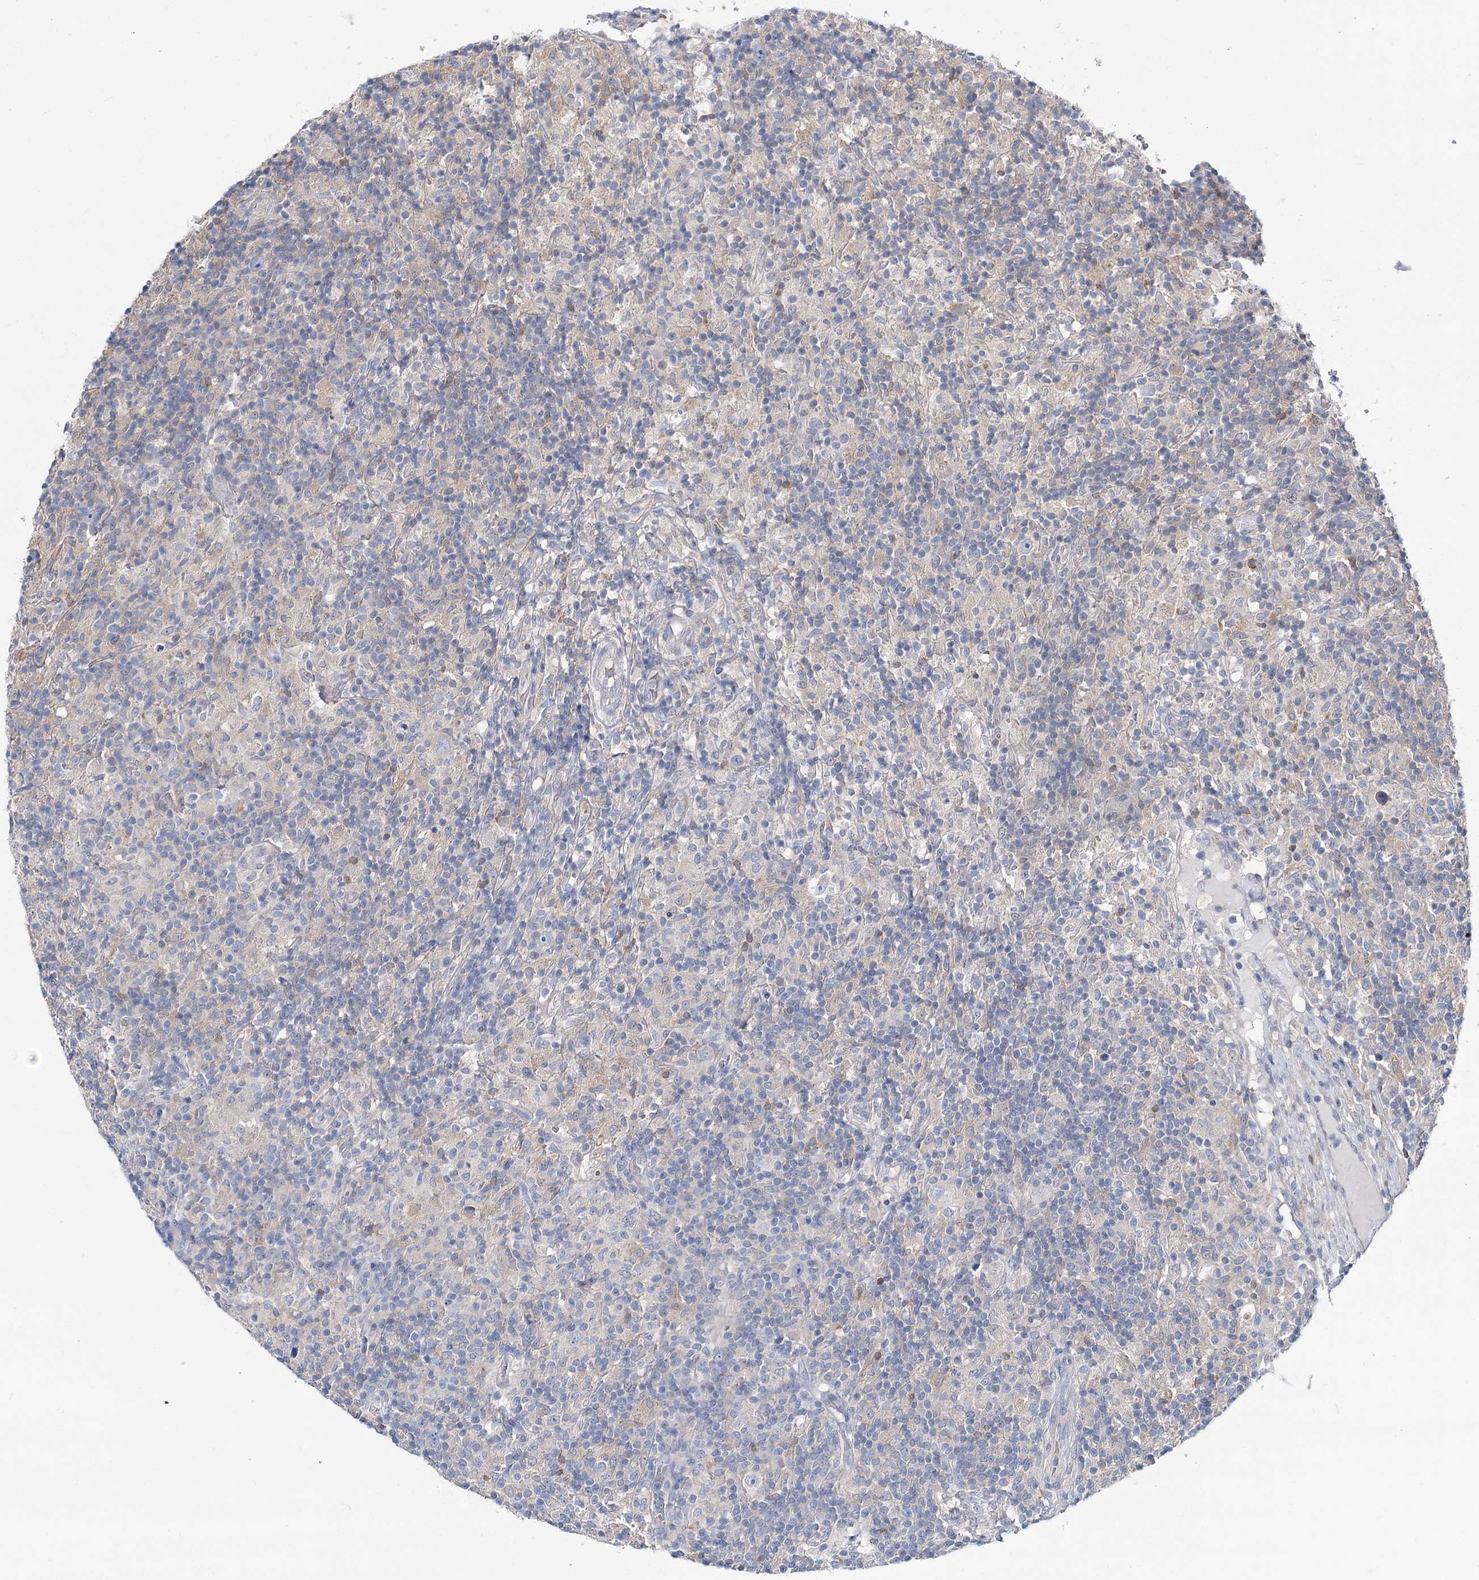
{"staining": {"intensity": "negative", "quantity": "none", "location": "none"}, "tissue": "lymphoma", "cell_type": "Tumor cells", "image_type": "cancer", "snomed": [{"axis": "morphology", "description": "Hodgkin's disease, NOS"}, {"axis": "topography", "description": "Lymph node"}], "caption": "Lymphoma was stained to show a protein in brown. There is no significant expression in tumor cells. The staining was performed using DAB (3,3'-diaminobenzidine) to visualize the protein expression in brown, while the nuclei were stained in blue with hematoxylin (Magnification: 20x).", "gene": "UGP2", "patient": {"sex": "male", "age": 70}}